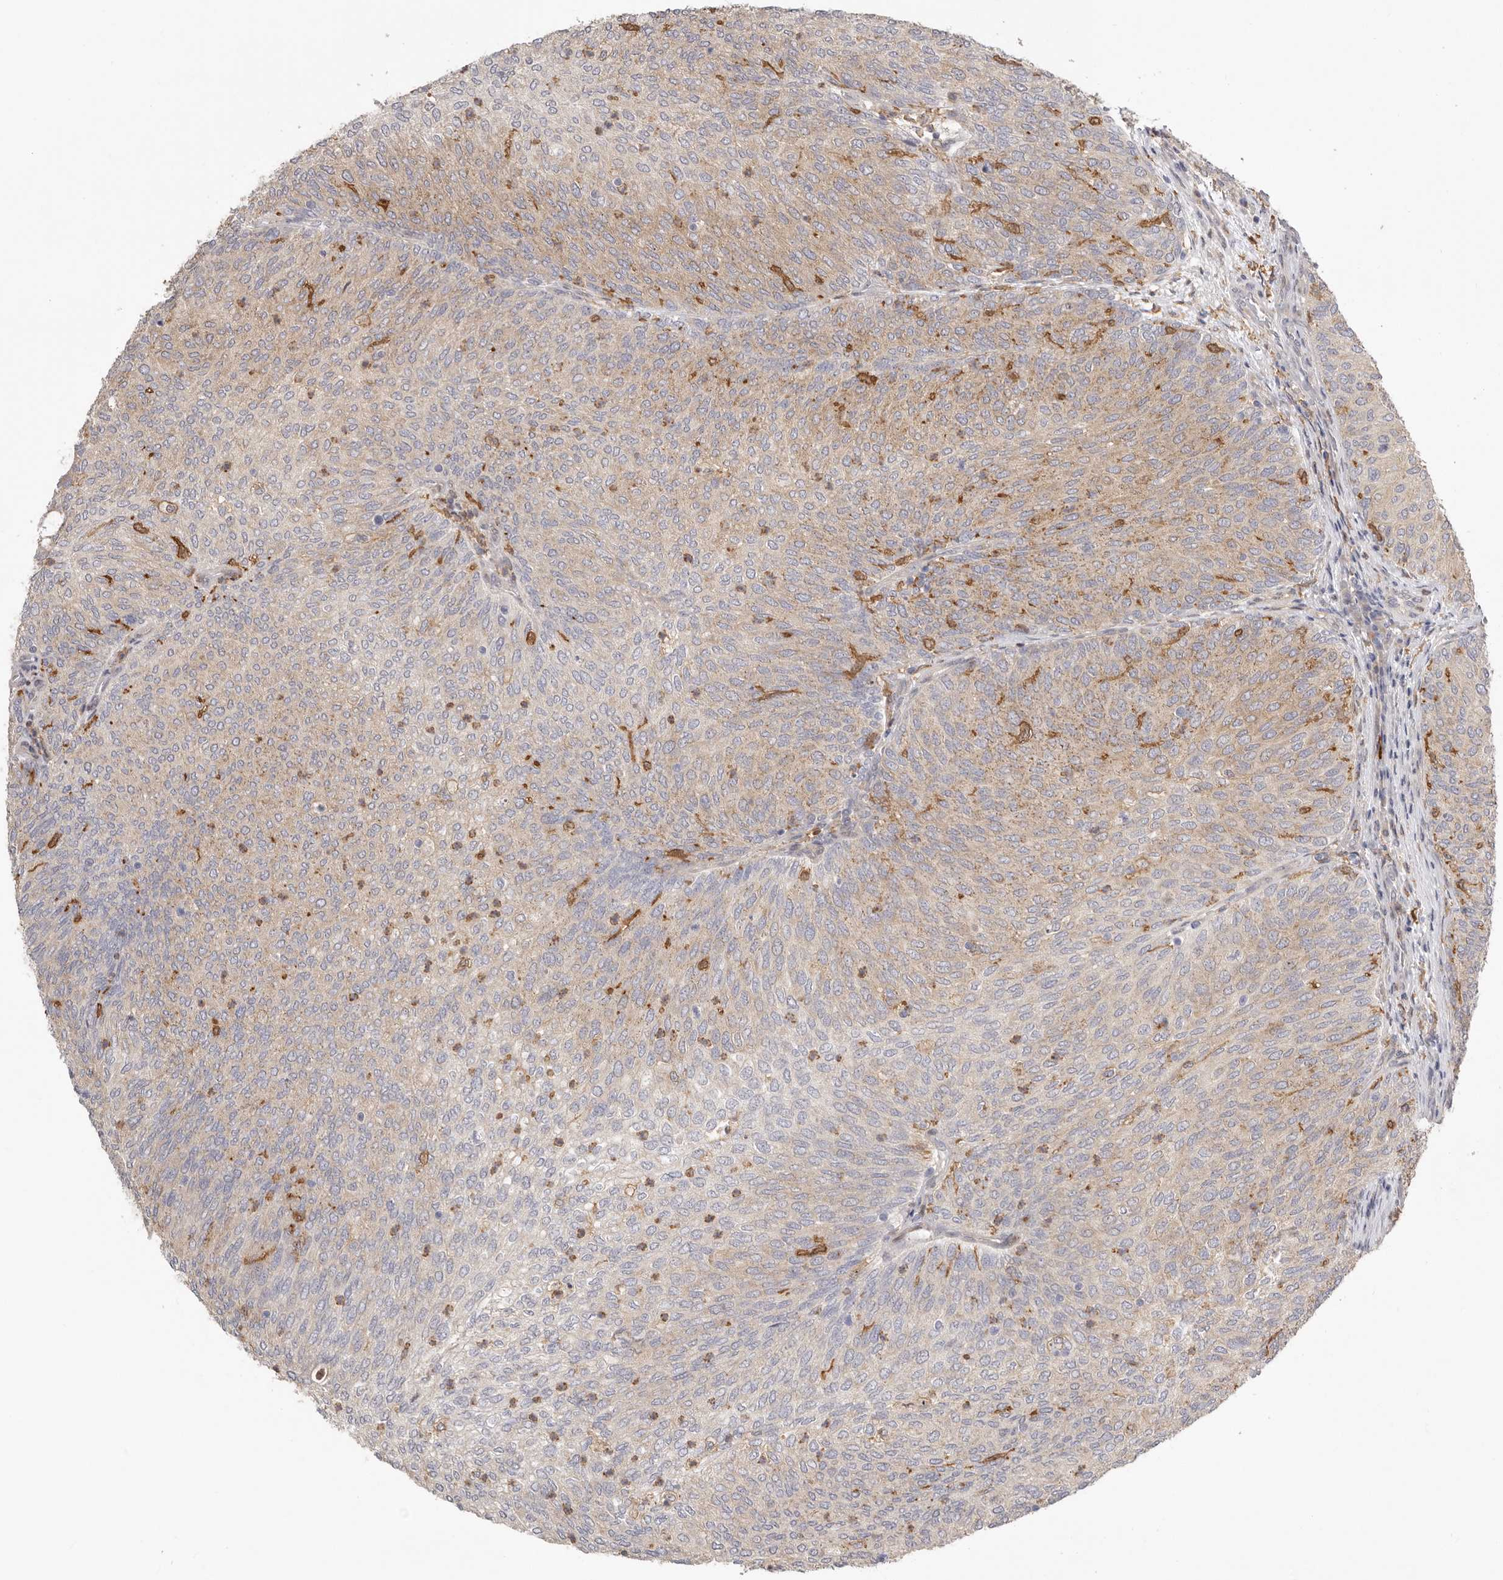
{"staining": {"intensity": "moderate", "quantity": "25%-75%", "location": "cytoplasmic/membranous"}, "tissue": "urothelial cancer", "cell_type": "Tumor cells", "image_type": "cancer", "snomed": [{"axis": "morphology", "description": "Urothelial carcinoma, Low grade"}, {"axis": "topography", "description": "Urinary bladder"}], "caption": "Immunohistochemical staining of human urothelial carcinoma (low-grade) exhibits moderate cytoplasmic/membranous protein positivity in approximately 25%-75% of tumor cells. Using DAB (brown) and hematoxylin (blue) stains, captured at high magnification using brightfield microscopy.", "gene": "MSRB2", "patient": {"sex": "female", "age": 79}}